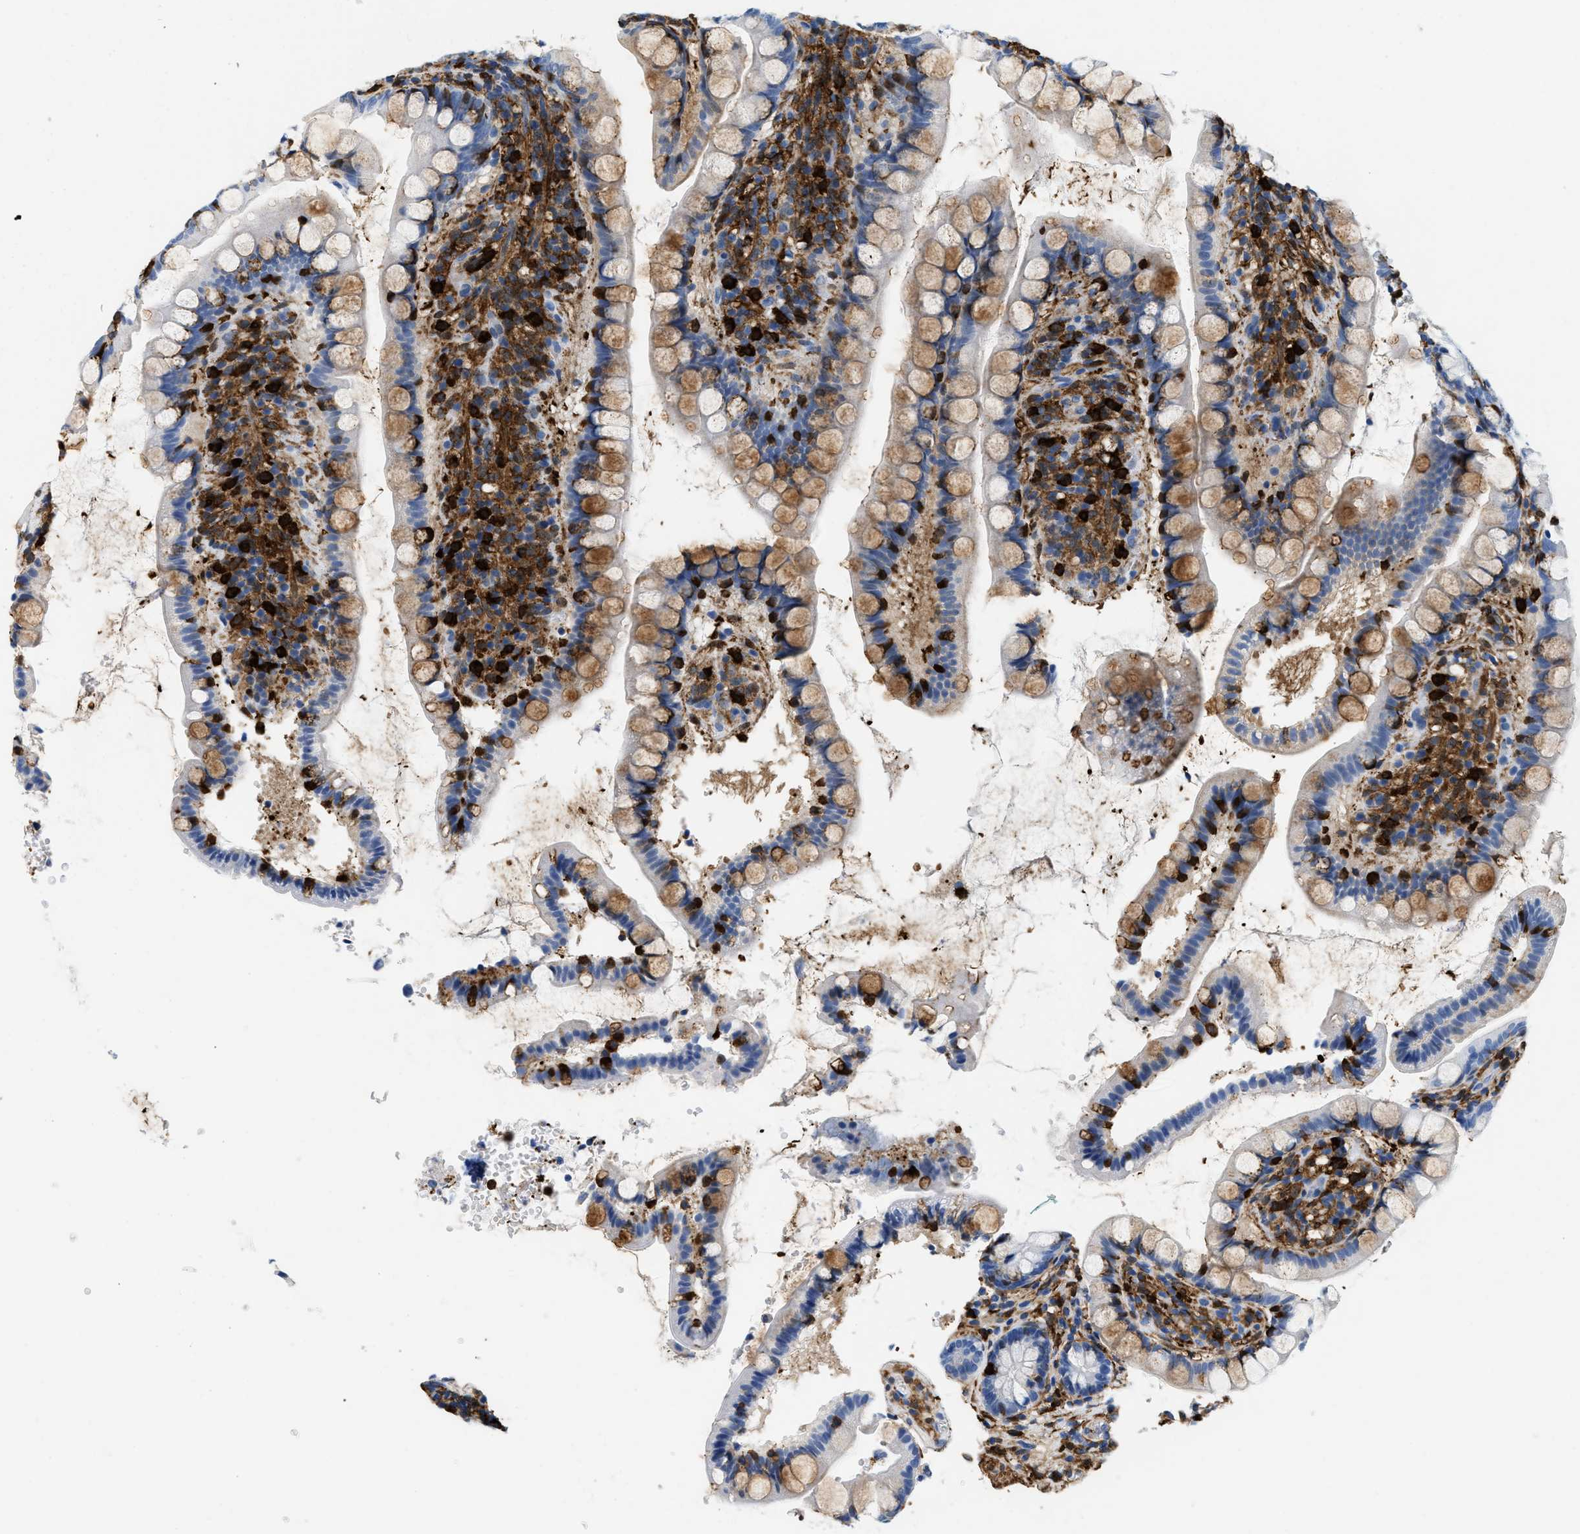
{"staining": {"intensity": "moderate", "quantity": "<25%", "location": "cytoplasmic/membranous"}, "tissue": "small intestine", "cell_type": "Glandular cells", "image_type": "normal", "snomed": [{"axis": "morphology", "description": "Normal tissue, NOS"}, {"axis": "topography", "description": "Small intestine"}], "caption": "This micrograph exhibits unremarkable small intestine stained with immunohistochemistry to label a protein in brown. The cytoplasmic/membranous of glandular cells show moderate positivity for the protein. Nuclei are counter-stained blue.", "gene": "GSN", "patient": {"sex": "female", "age": 84}}